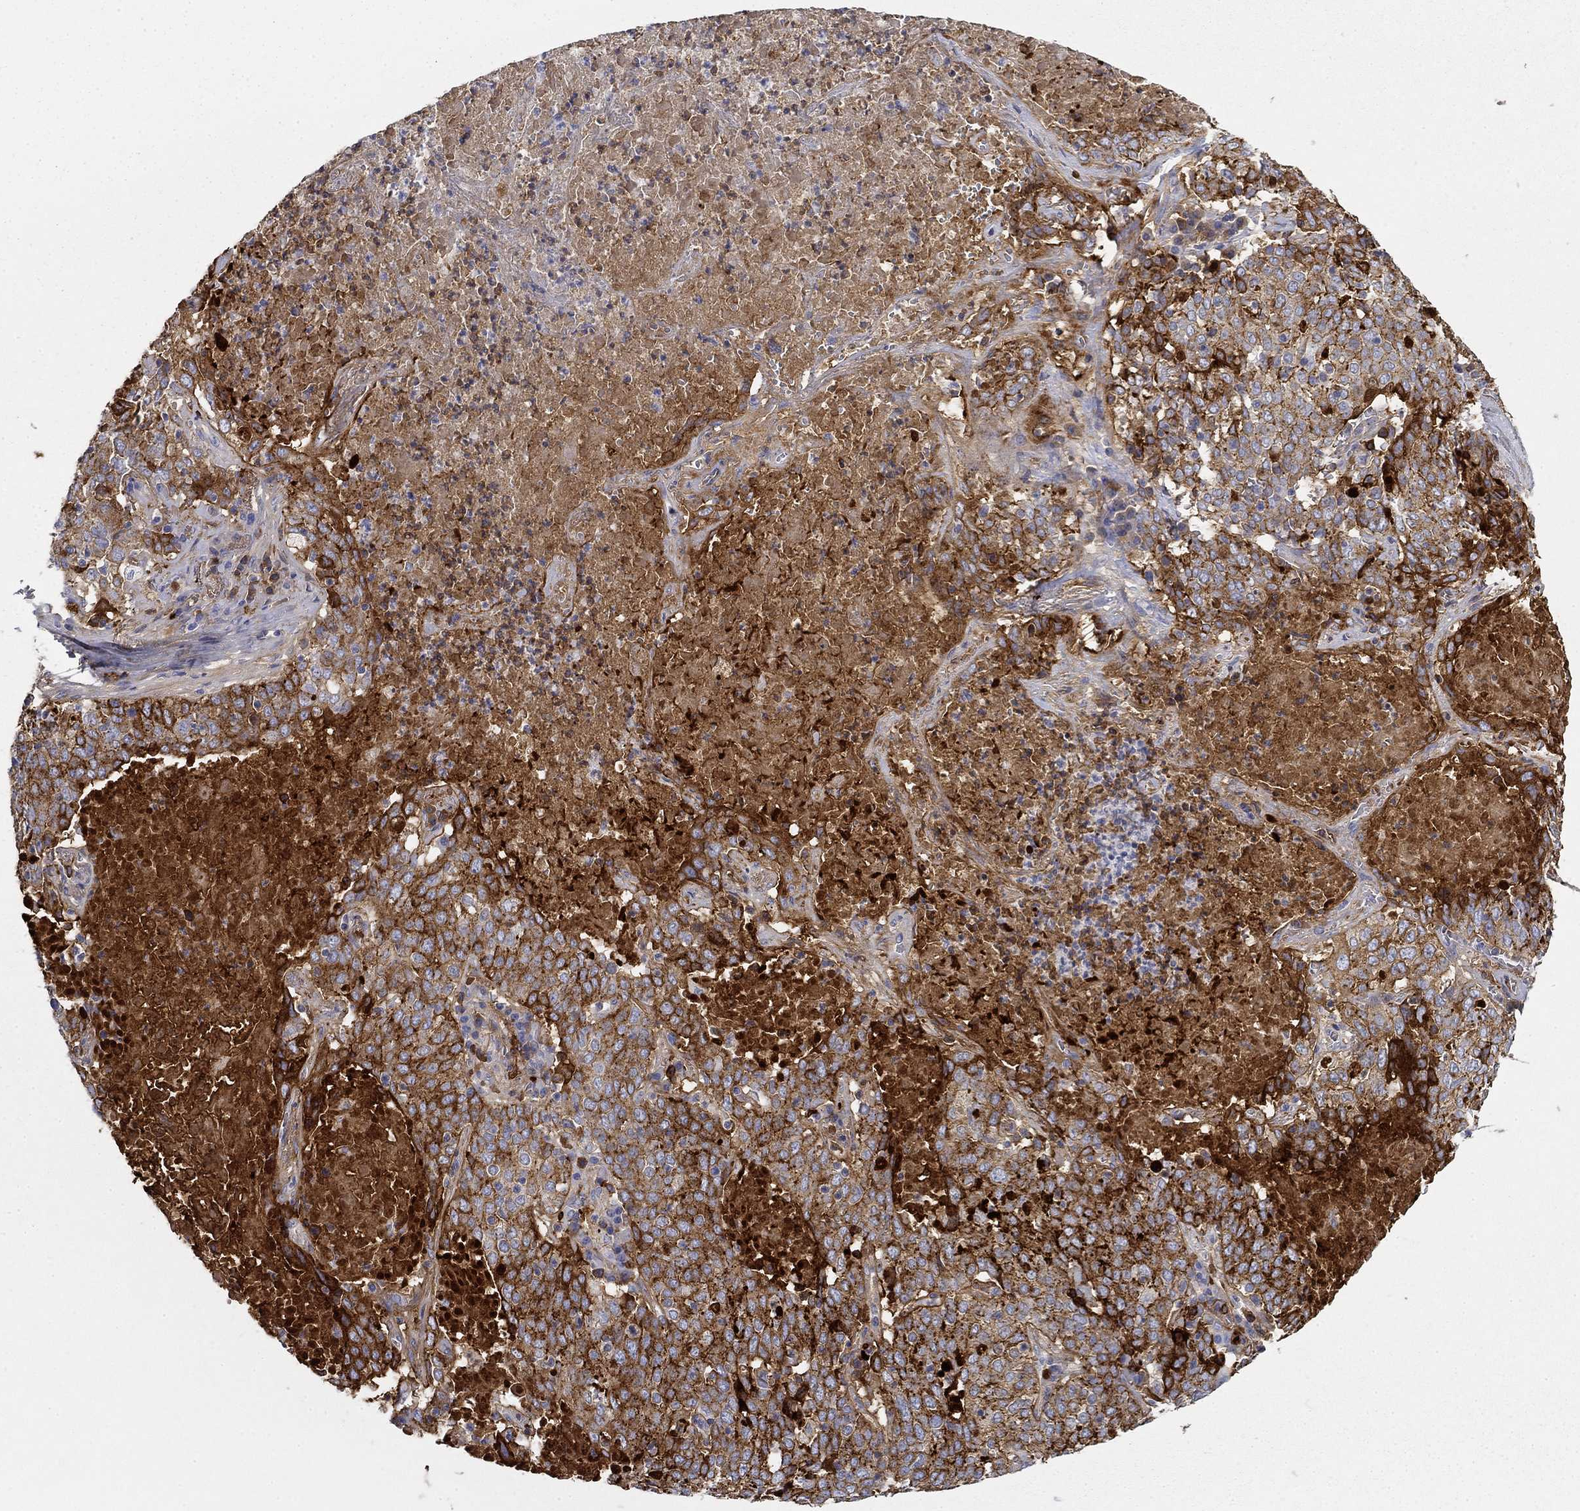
{"staining": {"intensity": "strong", "quantity": ">75%", "location": "cytoplasmic/membranous"}, "tissue": "lung cancer", "cell_type": "Tumor cells", "image_type": "cancer", "snomed": [{"axis": "morphology", "description": "Squamous cell carcinoma, NOS"}, {"axis": "topography", "description": "Lung"}], "caption": "Immunohistochemistry (IHC) photomicrograph of neoplastic tissue: lung cancer stained using immunohistochemistry (IHC) reveals high levels of strong protein expression localized specifically in the cytoplasmic/membranous of tumor cells, appearing as a cytoplasmic/membranous brown color.", "gene": "GPC1", "patient": {"sex": "male", "age": 82}}